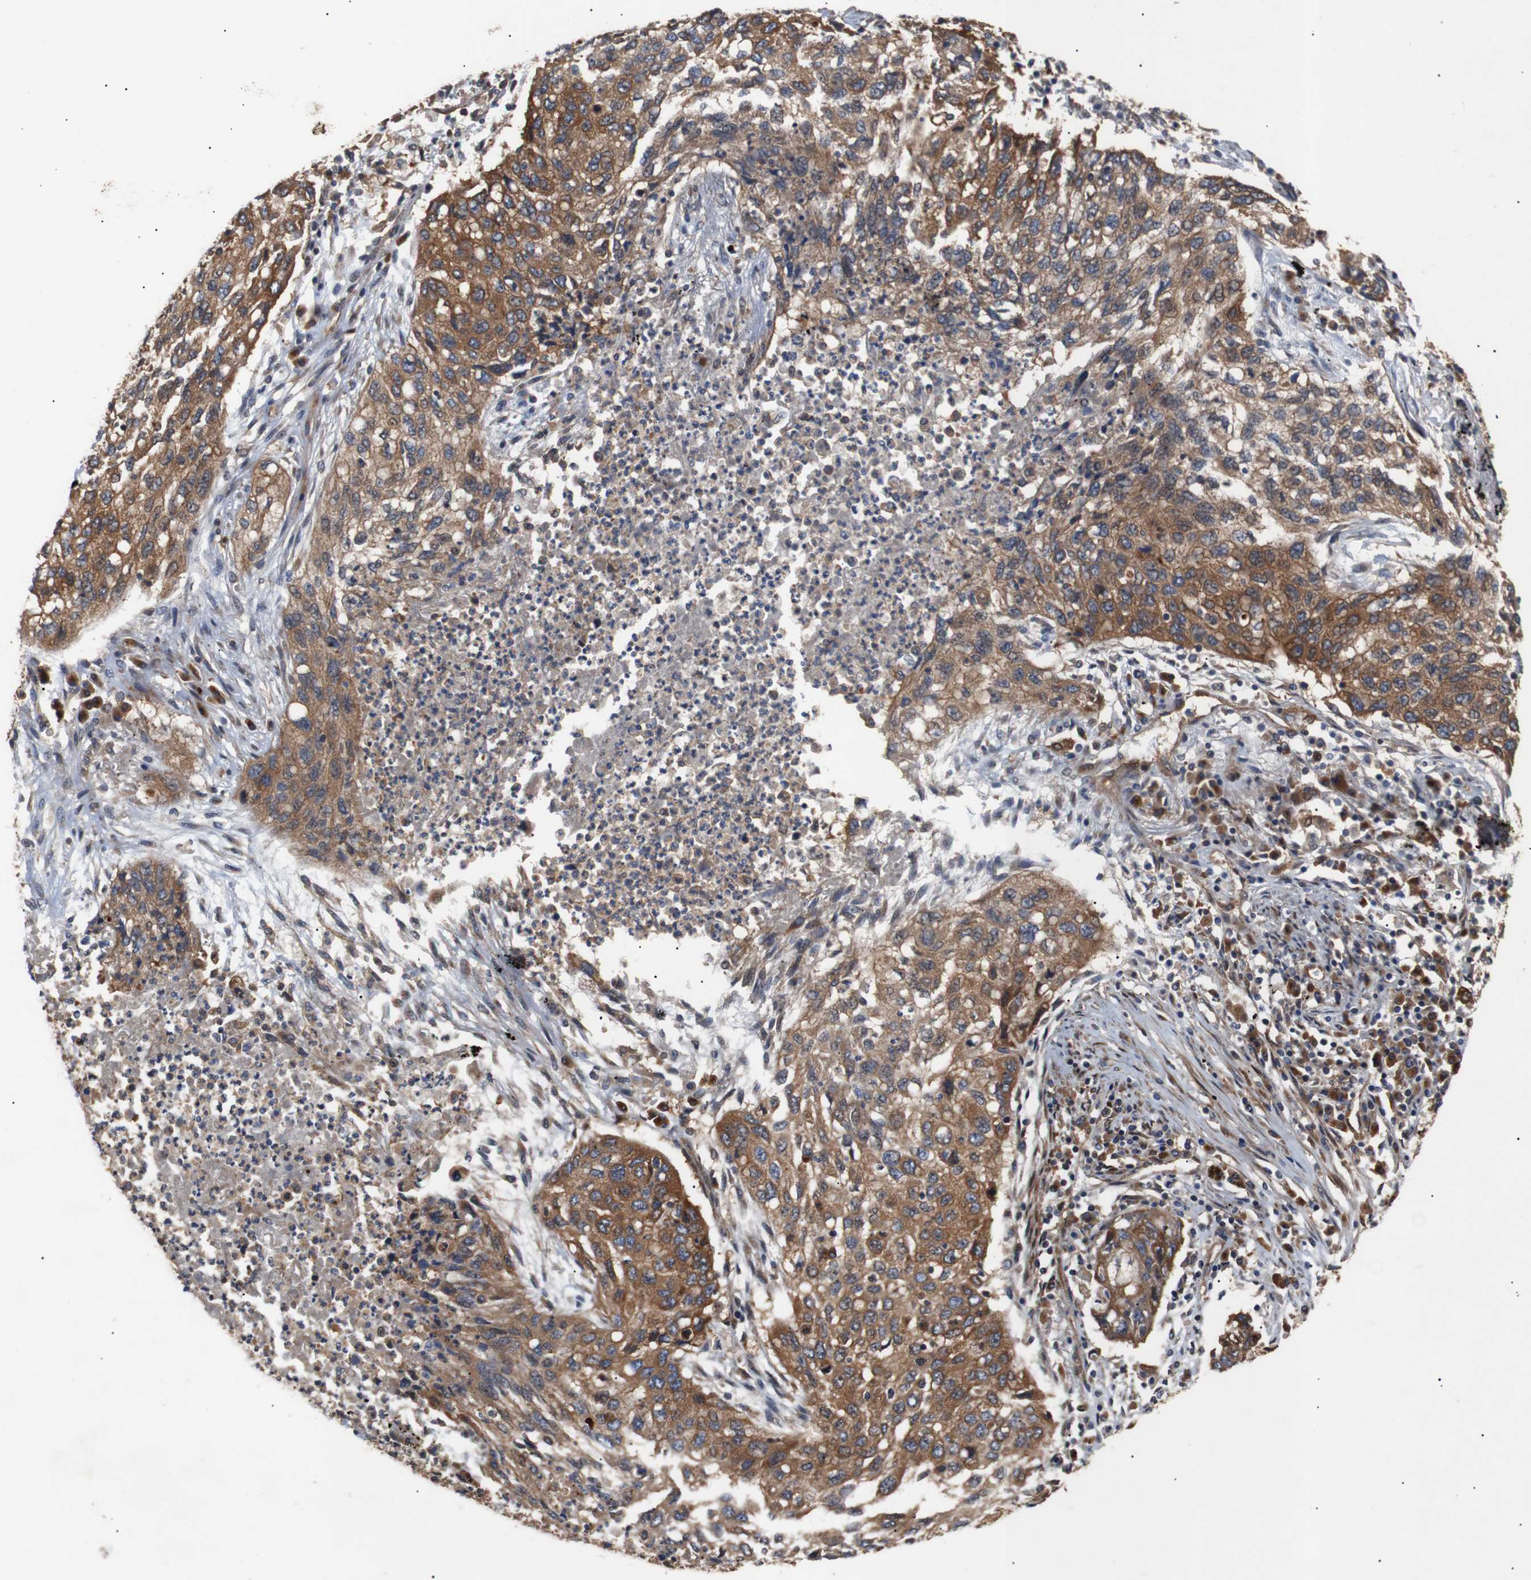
{"staining": {"intensity": "moderate", "quantity": ">75%", "location": "cytoplasmic/membranous"}, "tissue": "lung cancer", "cell_type": "Tumor cells", "image_type": "cancer", "snomed": [{"axis": "morphology", "description": "Squamous cell carcinoma, NOS"}, {"axis": "topography", "description": "Lung"}], "caption": "DAB (3,3'-diaminobenzidine) immunohistochemical staining of squamous cell carcinoma (lung) reveals moderate cytoplasmic/membranous protein staining in about >75% of tumor cells.", "gene": "PAWR", "patient": {"sex": "female", "age": 63}}